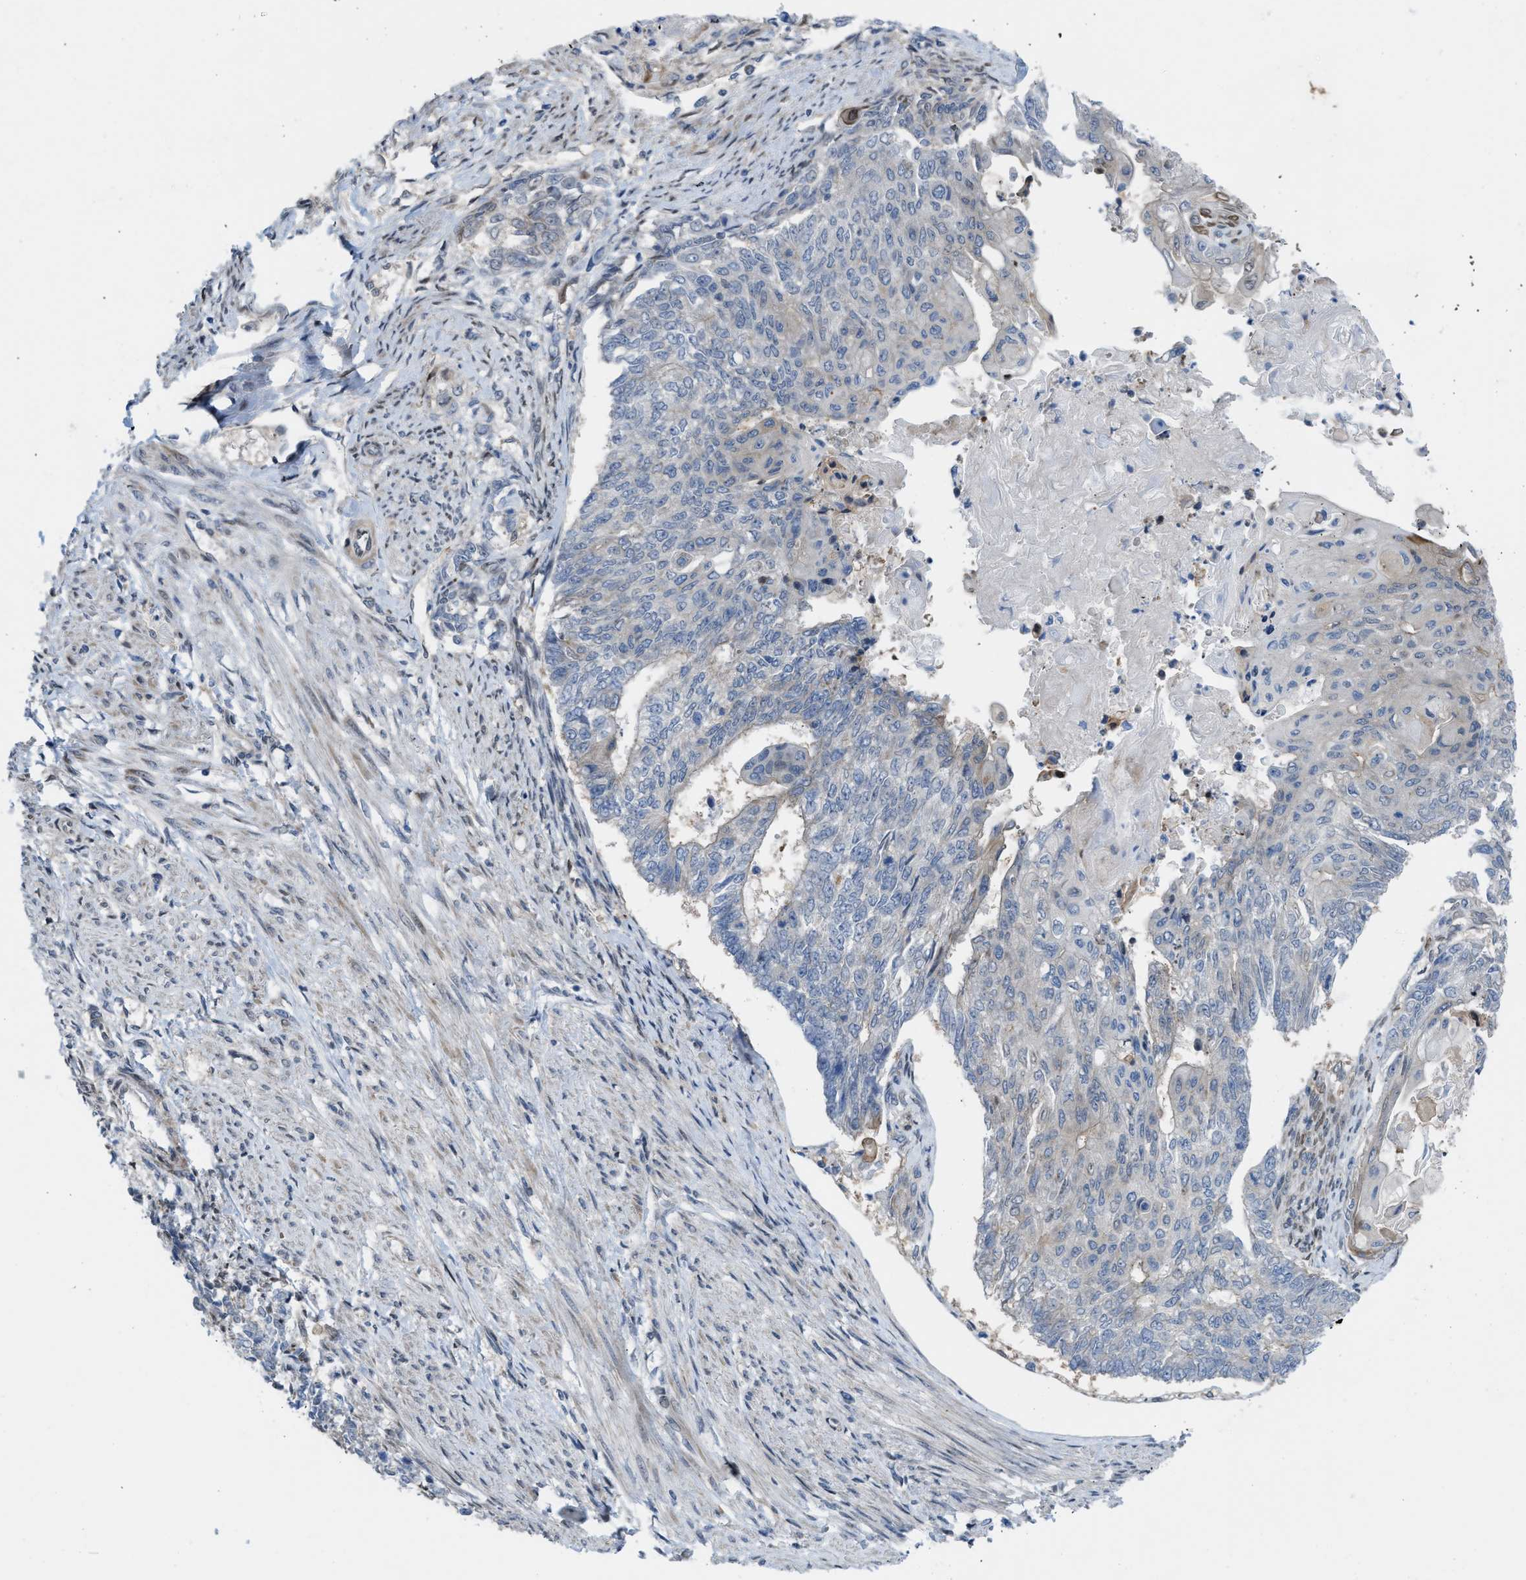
{"staining": {"intensity": "negative", "quantity": "none", "location": "none"}, "tissue": "endometrial cancer", "cell_type": "Tumor cells", "image_type": "cancer", "snomed": [{"axis": "morphology", "description": "Adenocarcinoma, NOS"}, {"axis": "topography", "description": "Endometrium"}], "caption": "Immunohistochemical staining of human endometrial adenocarcinoma demonstrates no significant staining in tumor cells.", "gene": "MYO18A", "patient": {"sex": "female", "age": 32}}